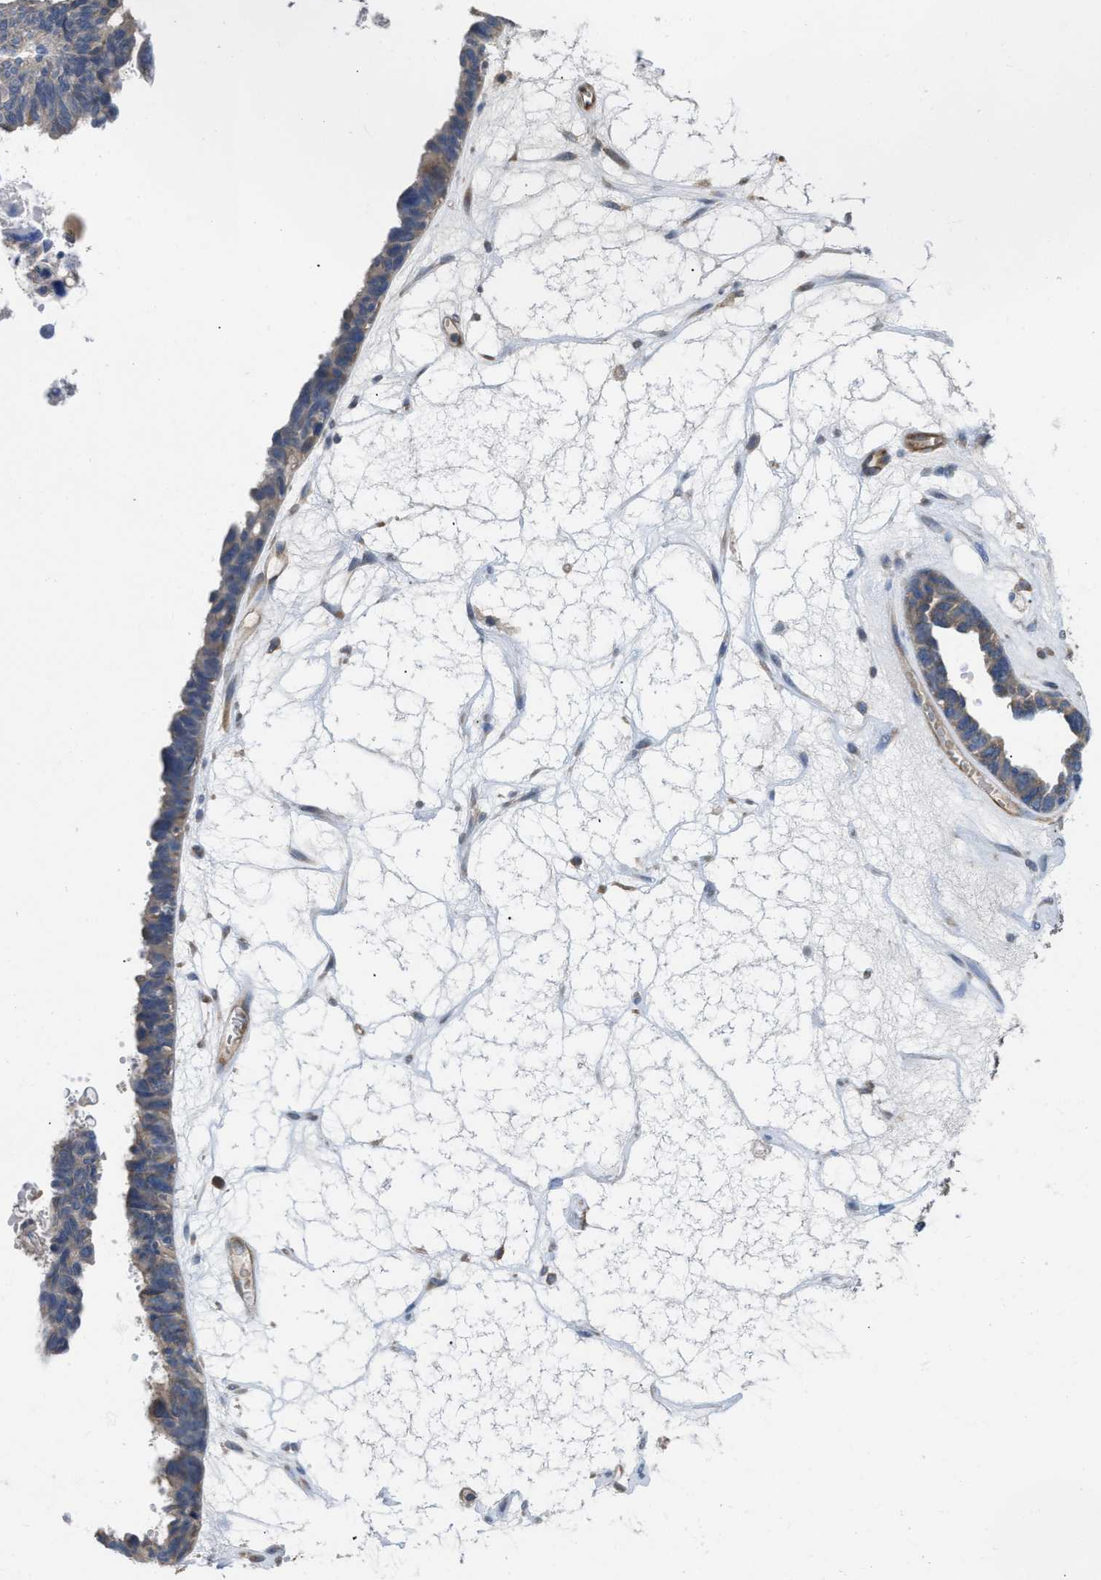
{"staining": {"intensity": "weak", "quantity": "25%-75%", "location": "cytoplasmic/membranous"}, "tissue": "ovarian cancer", "cell_type": "Tumor cells", "image_type": "cancer", "snomed": [{"axis": "morphology", "description": "Cystadenocarcinoma, serous, NOS"}, {"axis": "topography", "description": "Ovary"}], "caption": "DAB immunohistochemical staining of human ovarian serous cystadenocarcinoma exhibits weak cytoplasmic/membranous protein positivity in about 25%-75% of tumor cells.", "gene": "SLC4A11", "patient": {"sex": "female", "age": 79}}